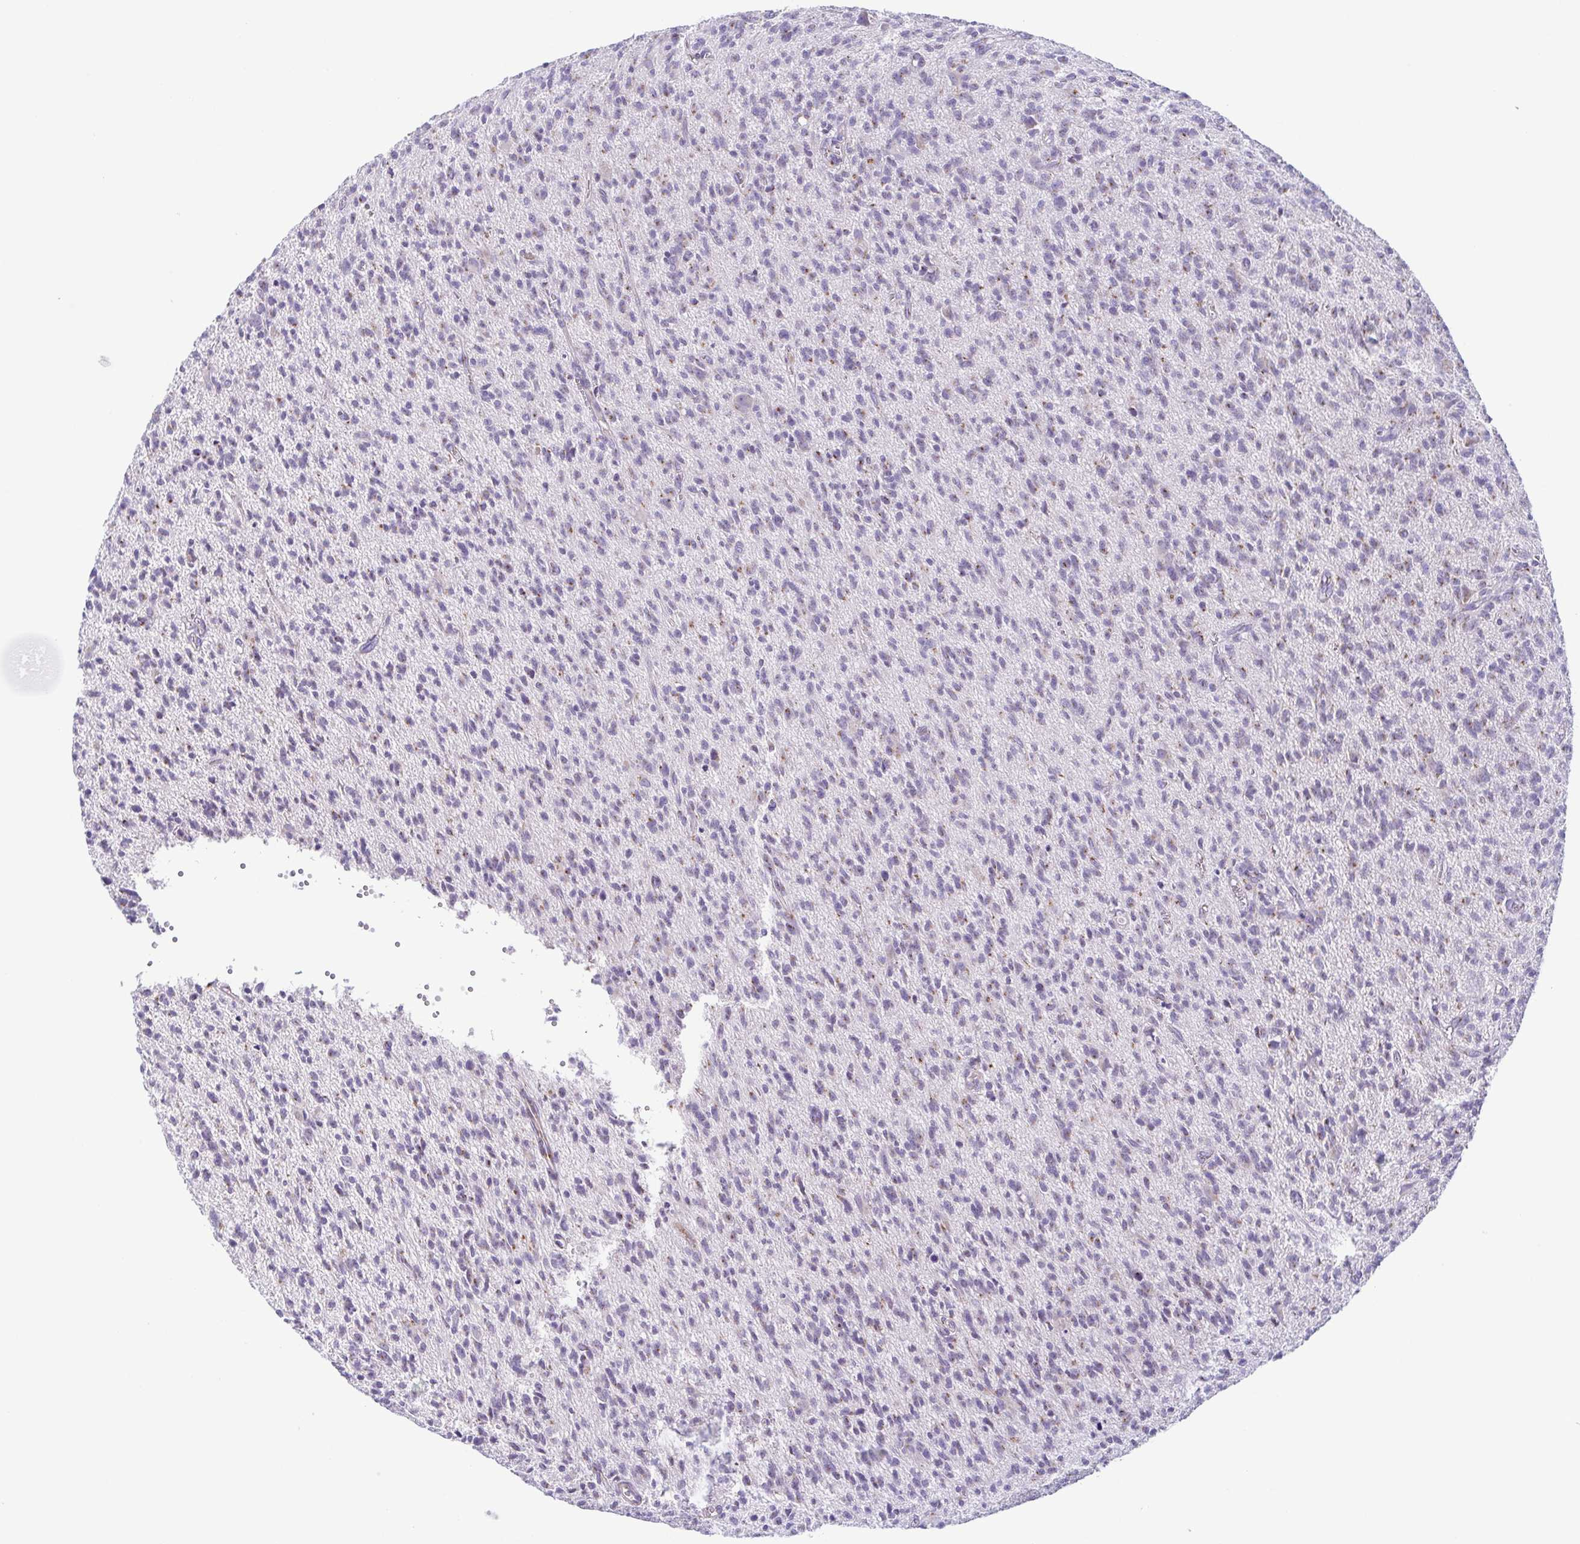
{"staining": {"intensity": "weak", "quantity": "<25%", "location": "cytoplasmic/membranous"}, "tissue": "glioma", "cell_type": "Tumor cells", "image_type": "cancer", "snomed": [{"axis": "morphology", "description": "Glioma, malignant, Low grade"}, {"axis": "topography", "description": "Brain"}], "caption": "Tumor cells show no significant staining in glioma.", "gene": "COL17A1", "patient": {"sex": "male", "age": 64}}